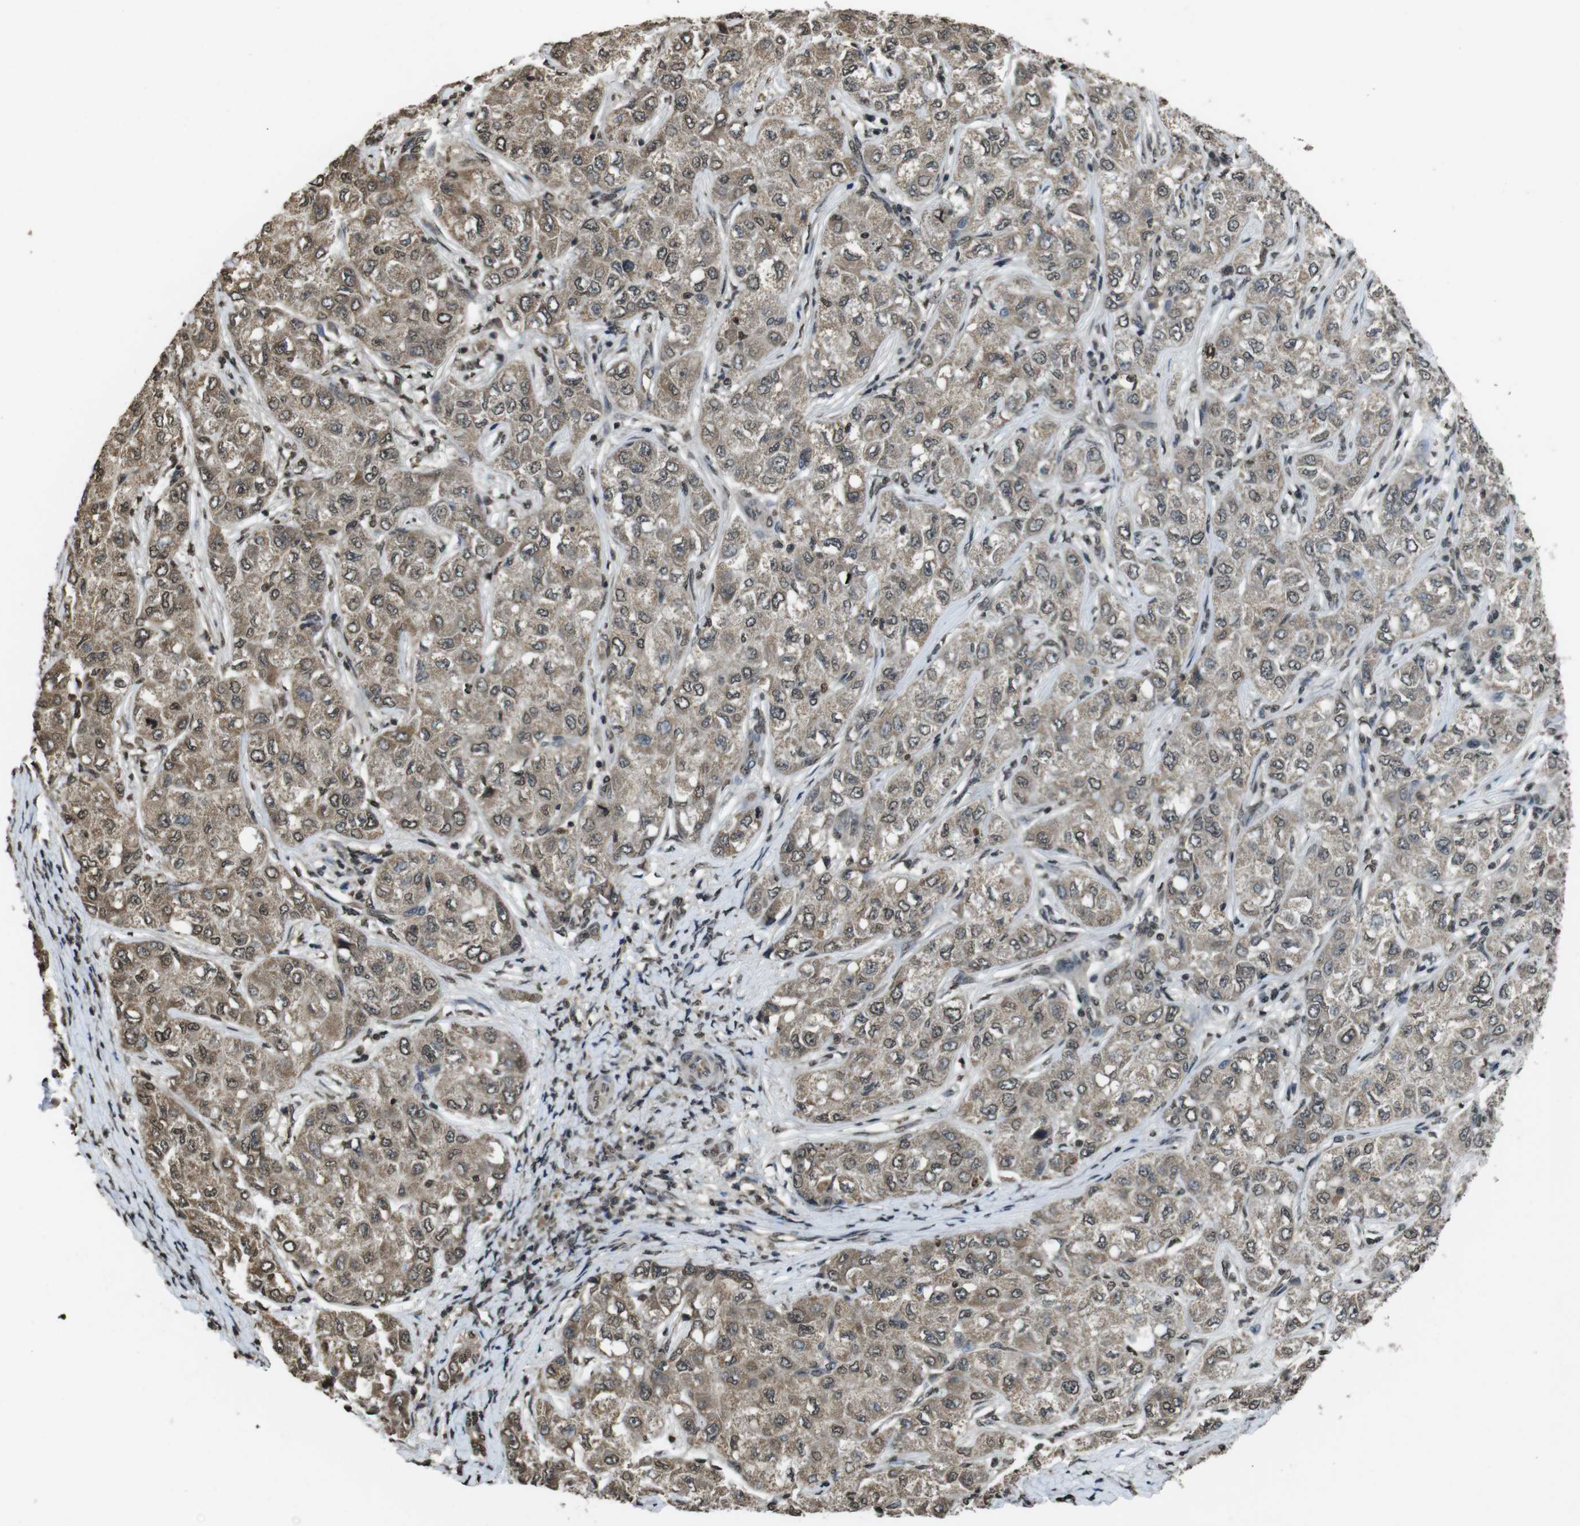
{"staining": {"intensity": "weak", "quantity": "25%-75%", "location": "nuclear"}, "tissue": "liver cancer", "cell_type": "Tumor cells", "image_type": "cancer", "snomed": [{"axis": "morphology", "description": "Carcinoma, Hepatocellular, NOS"}, {"axis": "topography", "description": "Liver"}], "caption": "Human liver hepatocellular carcinoma stained with a protein marker demonstrates weak staining in tumor cells.", "gene": "MAF", "patient": {"sex": "male", "age": 80}}